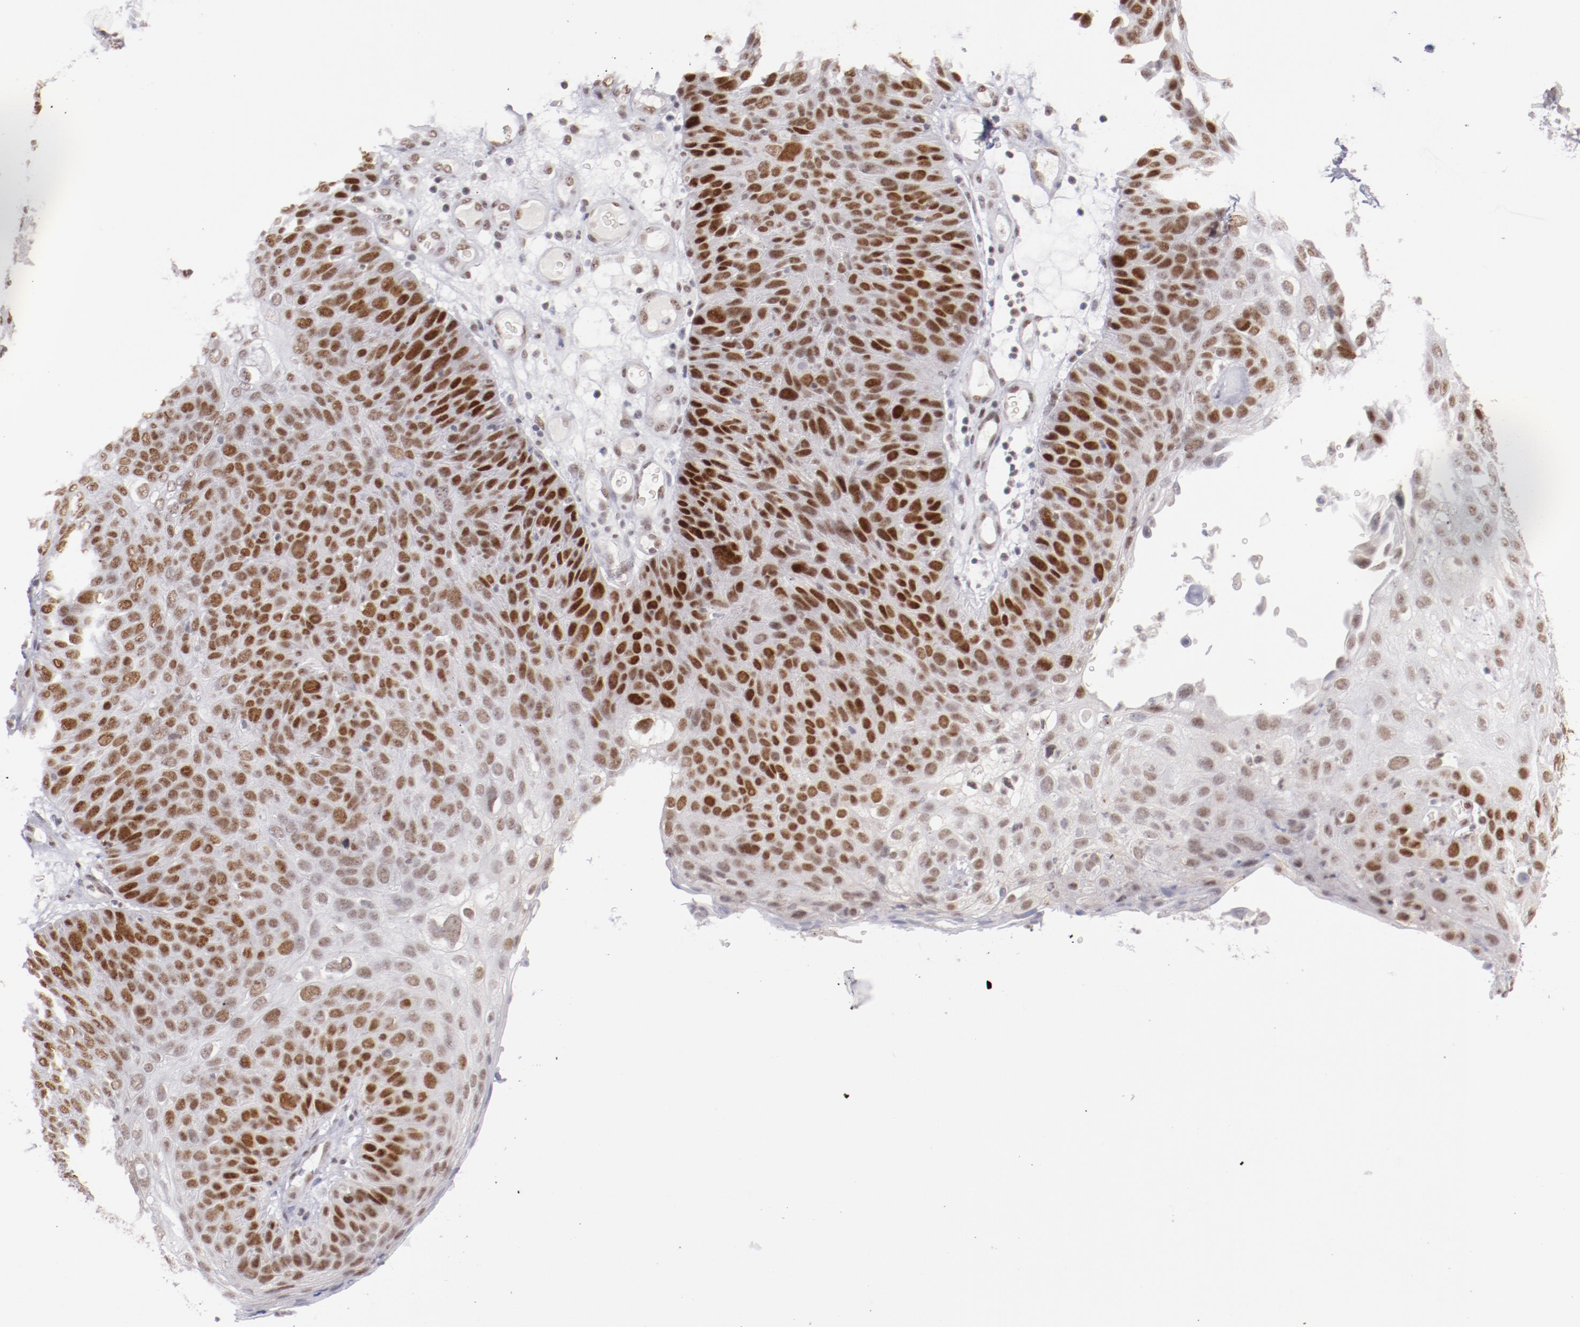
{"staining": {"intensity": "strong", "quantity": ">75%", "location": "nuclear"}, "tissue": "skin cancer", "cell_type": "Tumor cells", "image_type": "cancer", "snomed": [{"axis": "morphology", "description": "Squamous cell carcinoma, NOS"}, {"axis": "topography", "description": "Skin"}], "caption": "Immunohistochemical staining of skin cancer shows high levels of strong nuclear positivity in approximately >75% of tumor cells.", "gene": "TFAP4", "patient": {"sex": "male", "age": 87}}